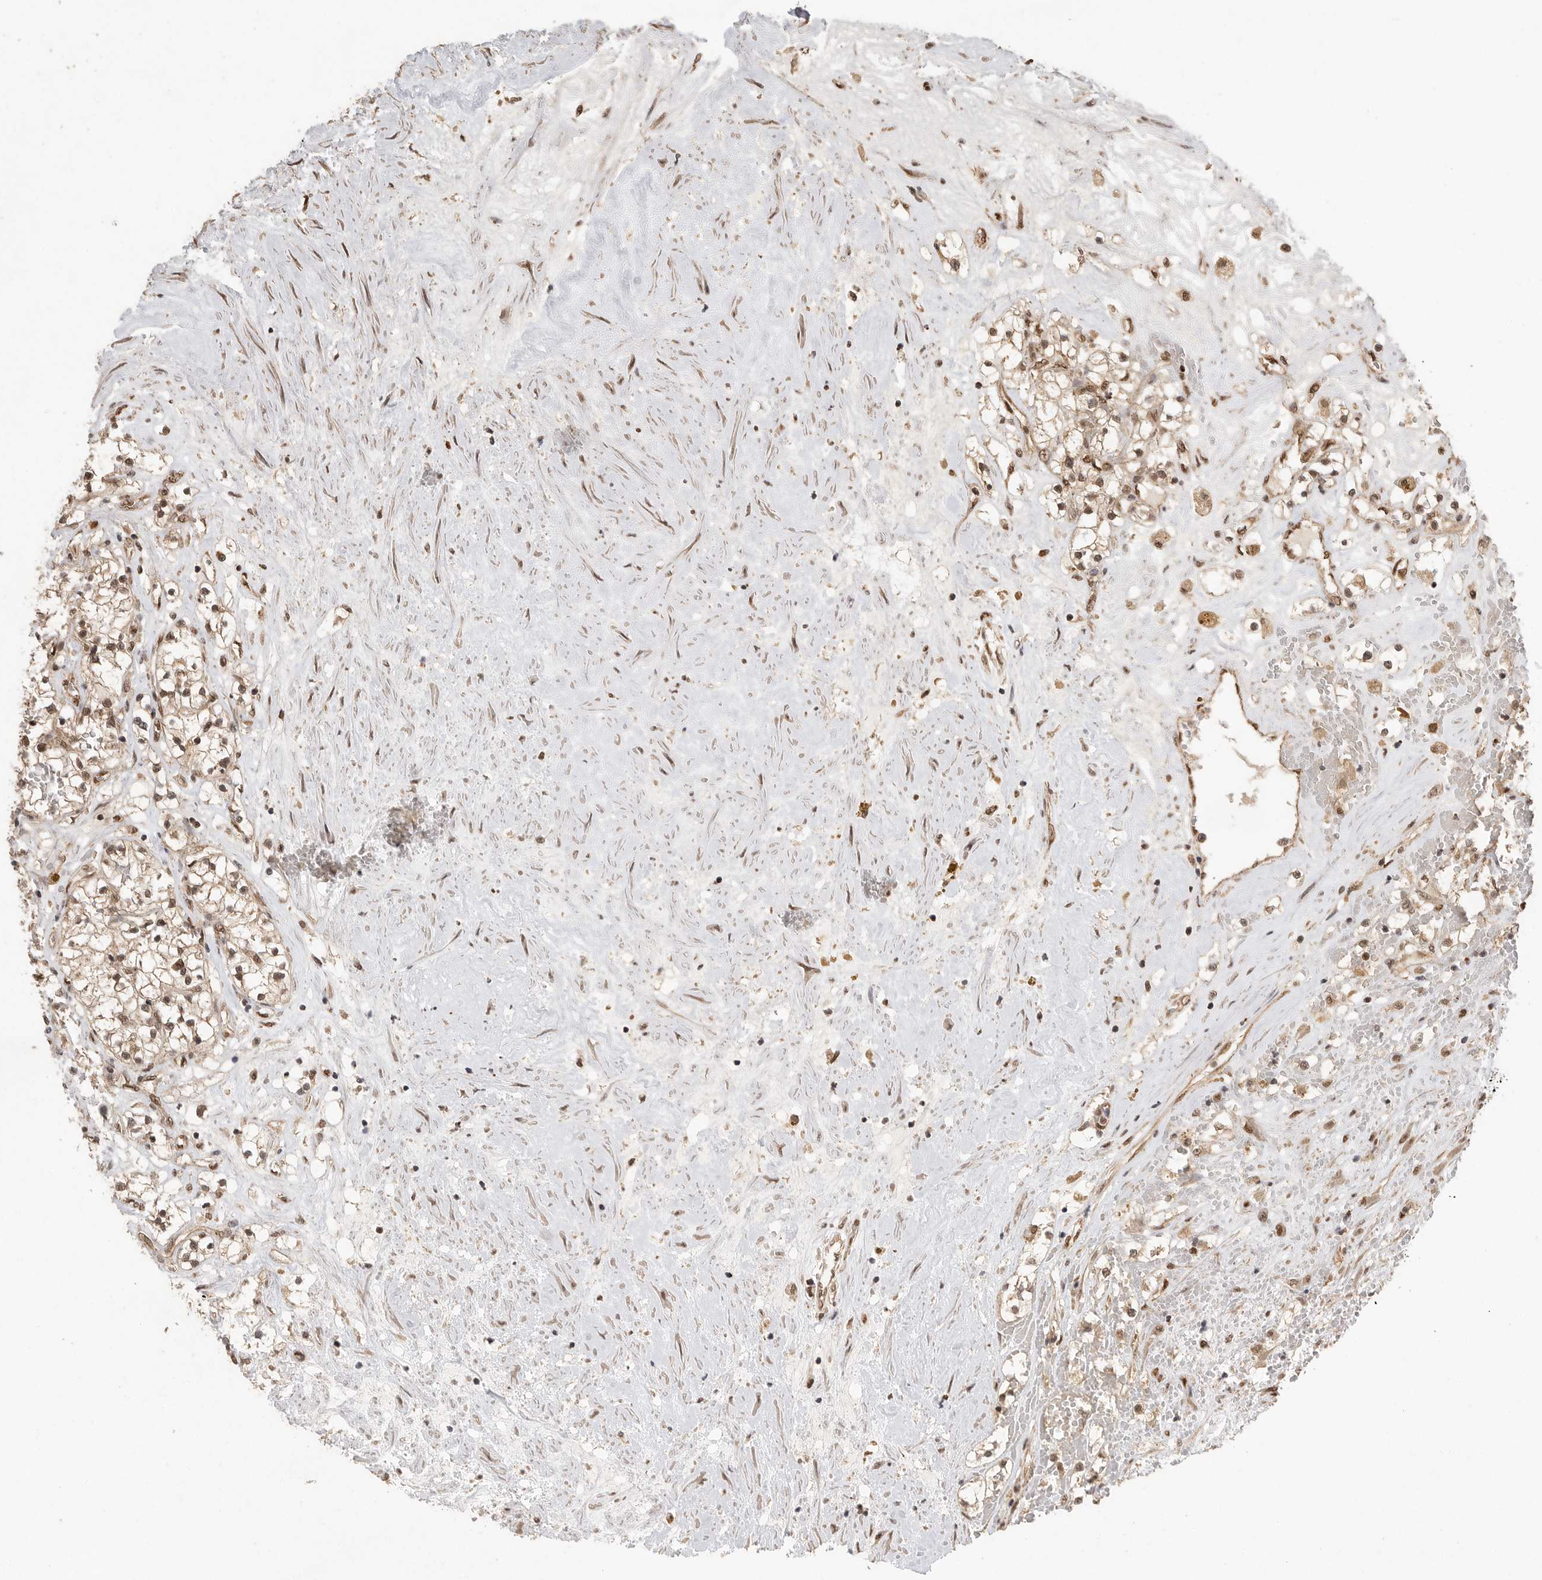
{"staining": {"intensity": "weak", "quantity": ">75%", "location": "nuclear"}, "tissue": "renal cancer", "cell_type": "Tumor cells", "image_type": "cancer", "snomed": [{"axis": "morphology", "description": "Normal tissue, NOS"}, {"axis": "morphology", "description": "Adenocarcinoma, NOS"}, {"axis": "topography", "description": "Kidney"}], "caption": "Renal cancer (adenocarcinoma) stained with DAB immunohistochemistry demonstrates low levels of weak nuclear staining in approximately >75% of tumor cells.", "gene": "DFFA", "patient": {"sex": "male", "age": 68}}